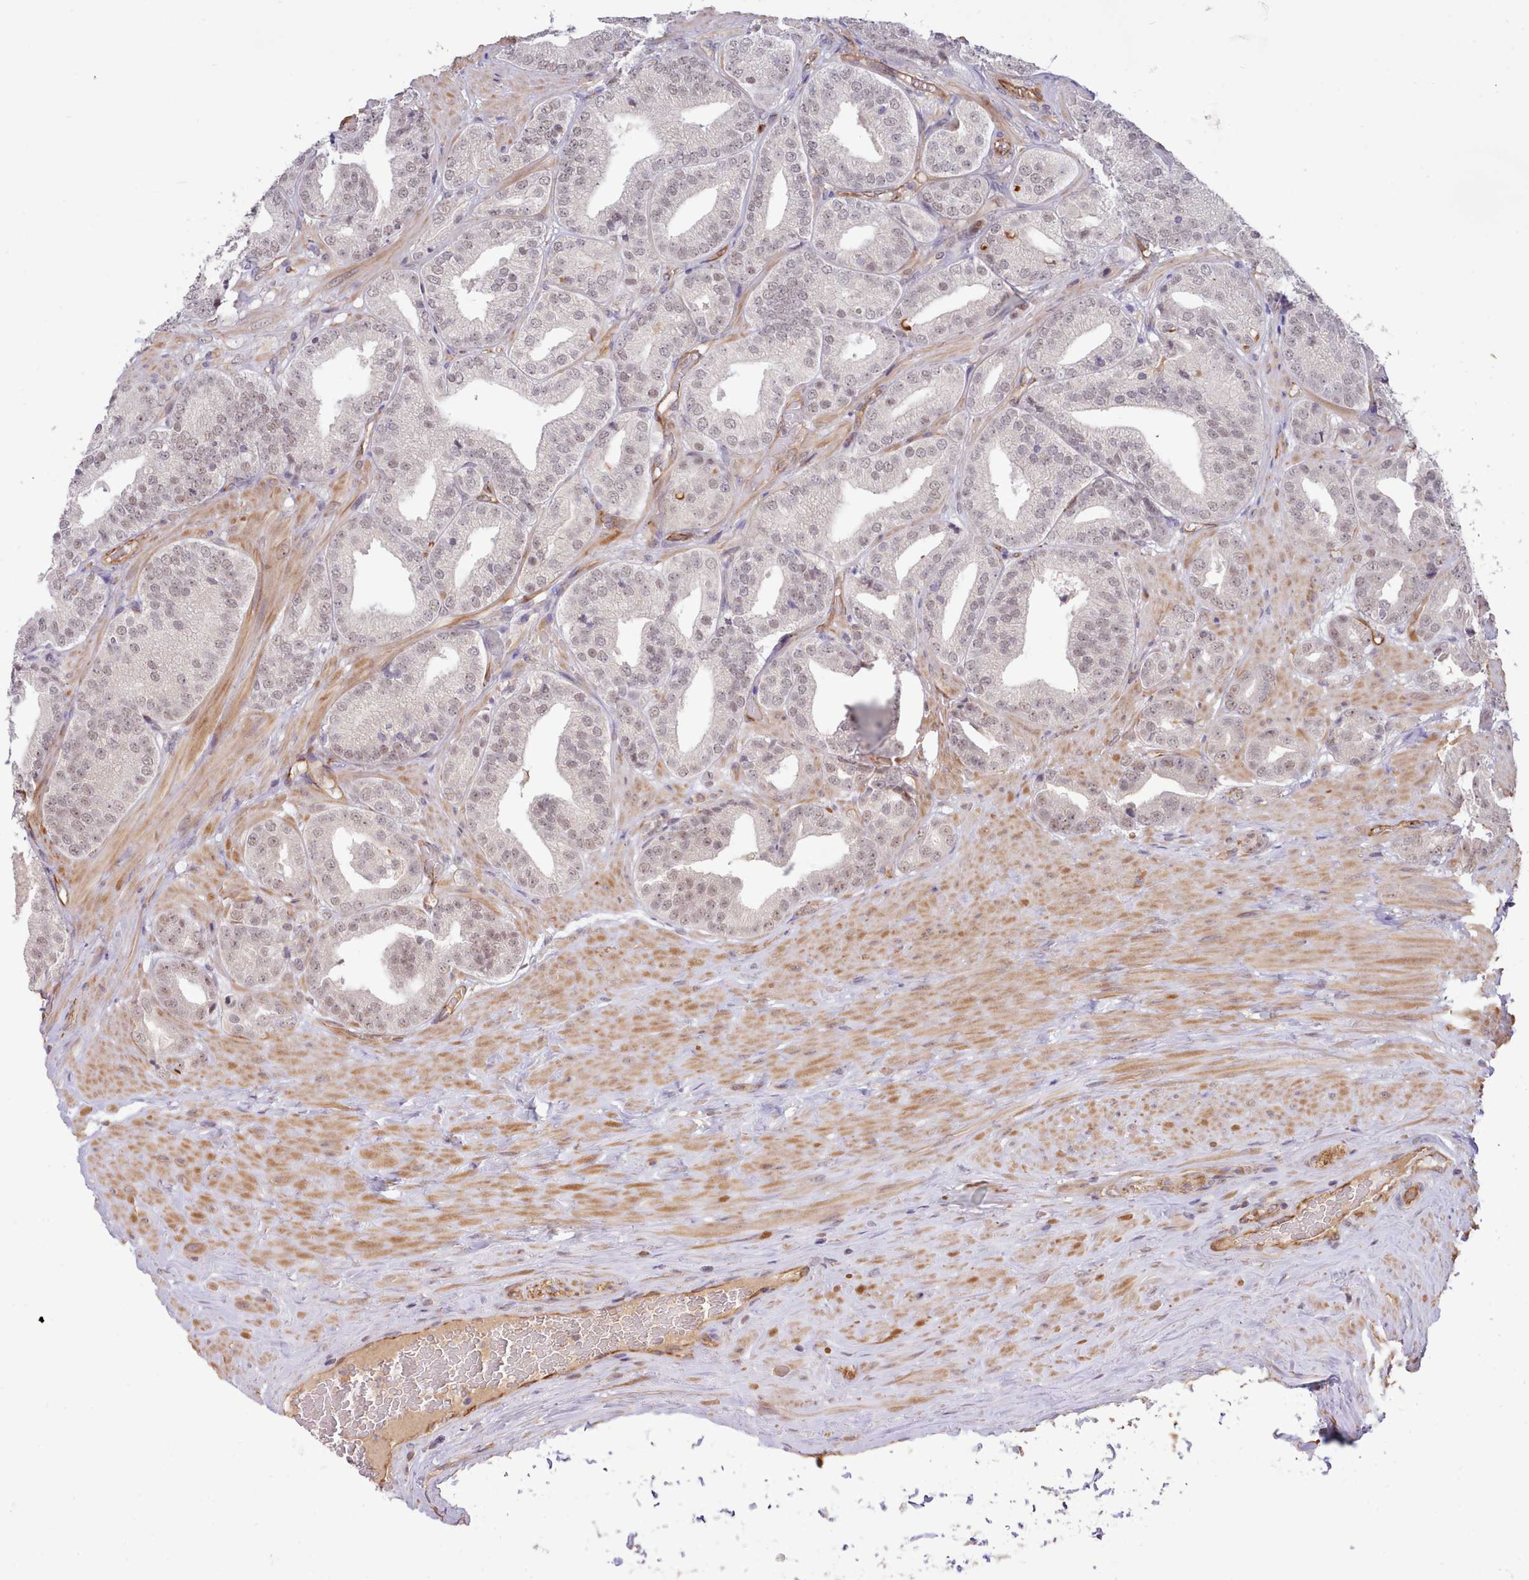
{"staining": {"intensity": "weak", "quantity": ">75%", "location": "nuclear"}, "tissue": "prostate cancer", "cell_type": "Tumor cells", "image_type": "cancer", "snomed": [{"axis": "morphology", "description": "Adenocarcinoma, High grade"}, {"axis": "topography", "description": "Prostate"}], "caption": "Weak nuclear positivity is present in about >75% of tumor cells in prostate cancer (high-grade adenocarcinoma).", "gene": "ZC3H13", "patient": {"sex": "male", "age": 63}}